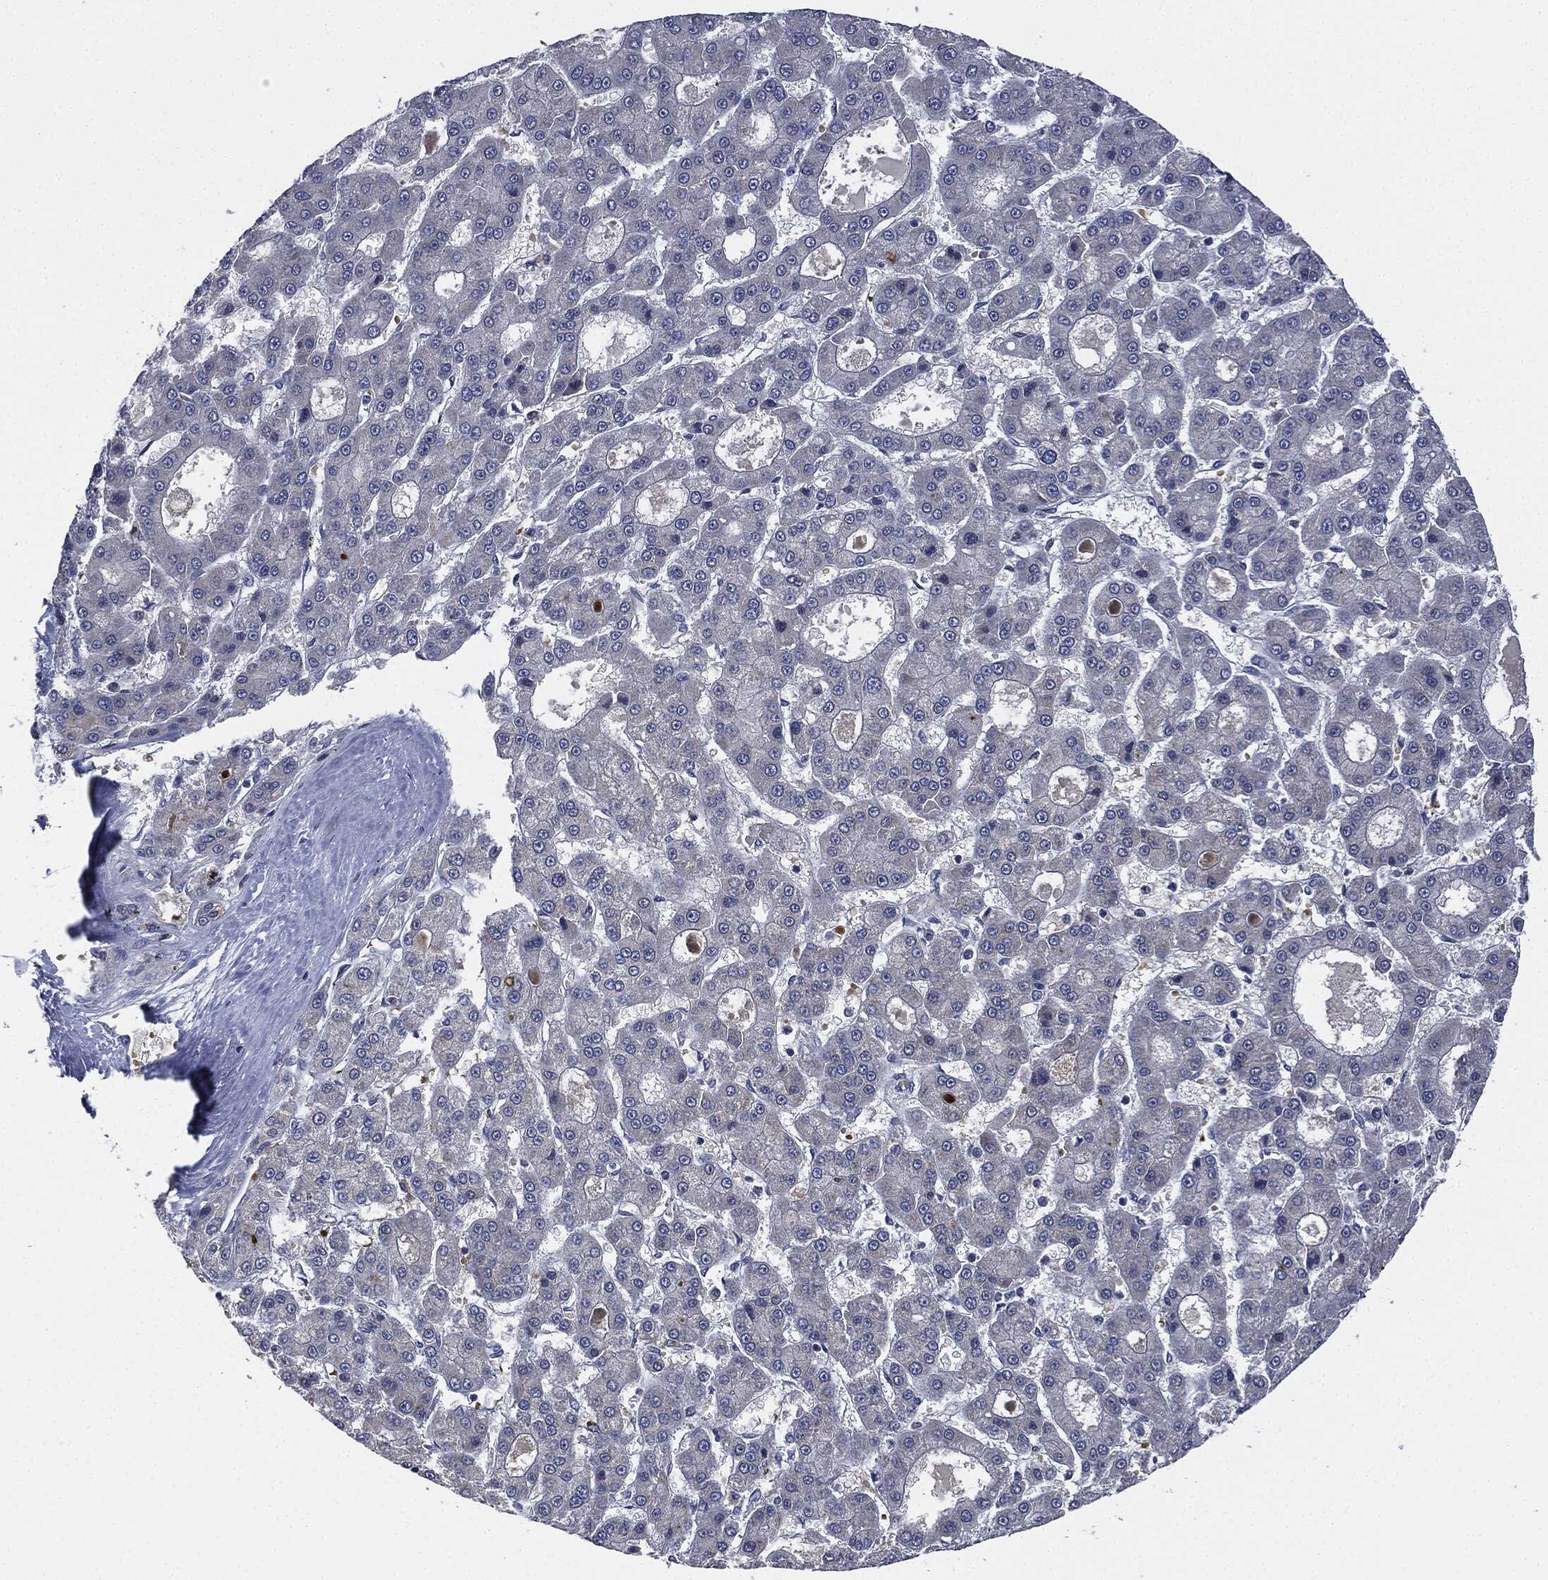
{"staining": {"intensity": "negative", "quantity": "none", "location": "none"}, "tissue": "liver cancer", "cell_type": "Tumor cells", "image_type": "cancer", "snomed": [{"axis": "morphology", "description": "Carcinoma, Hepatocellular, NOS"}, {"axis": "topography", "description": "Liver"}], "caption": "Immunohistochemistry (IHC) histopathology image of neoplastic tissue: human hepatocellular carcinoma (liver) stained with DAB demonstrates no significant protein positivity in tumor cells.", "gene": "SIGLEC9", "patient": {"sex": "male", "age": 70}}